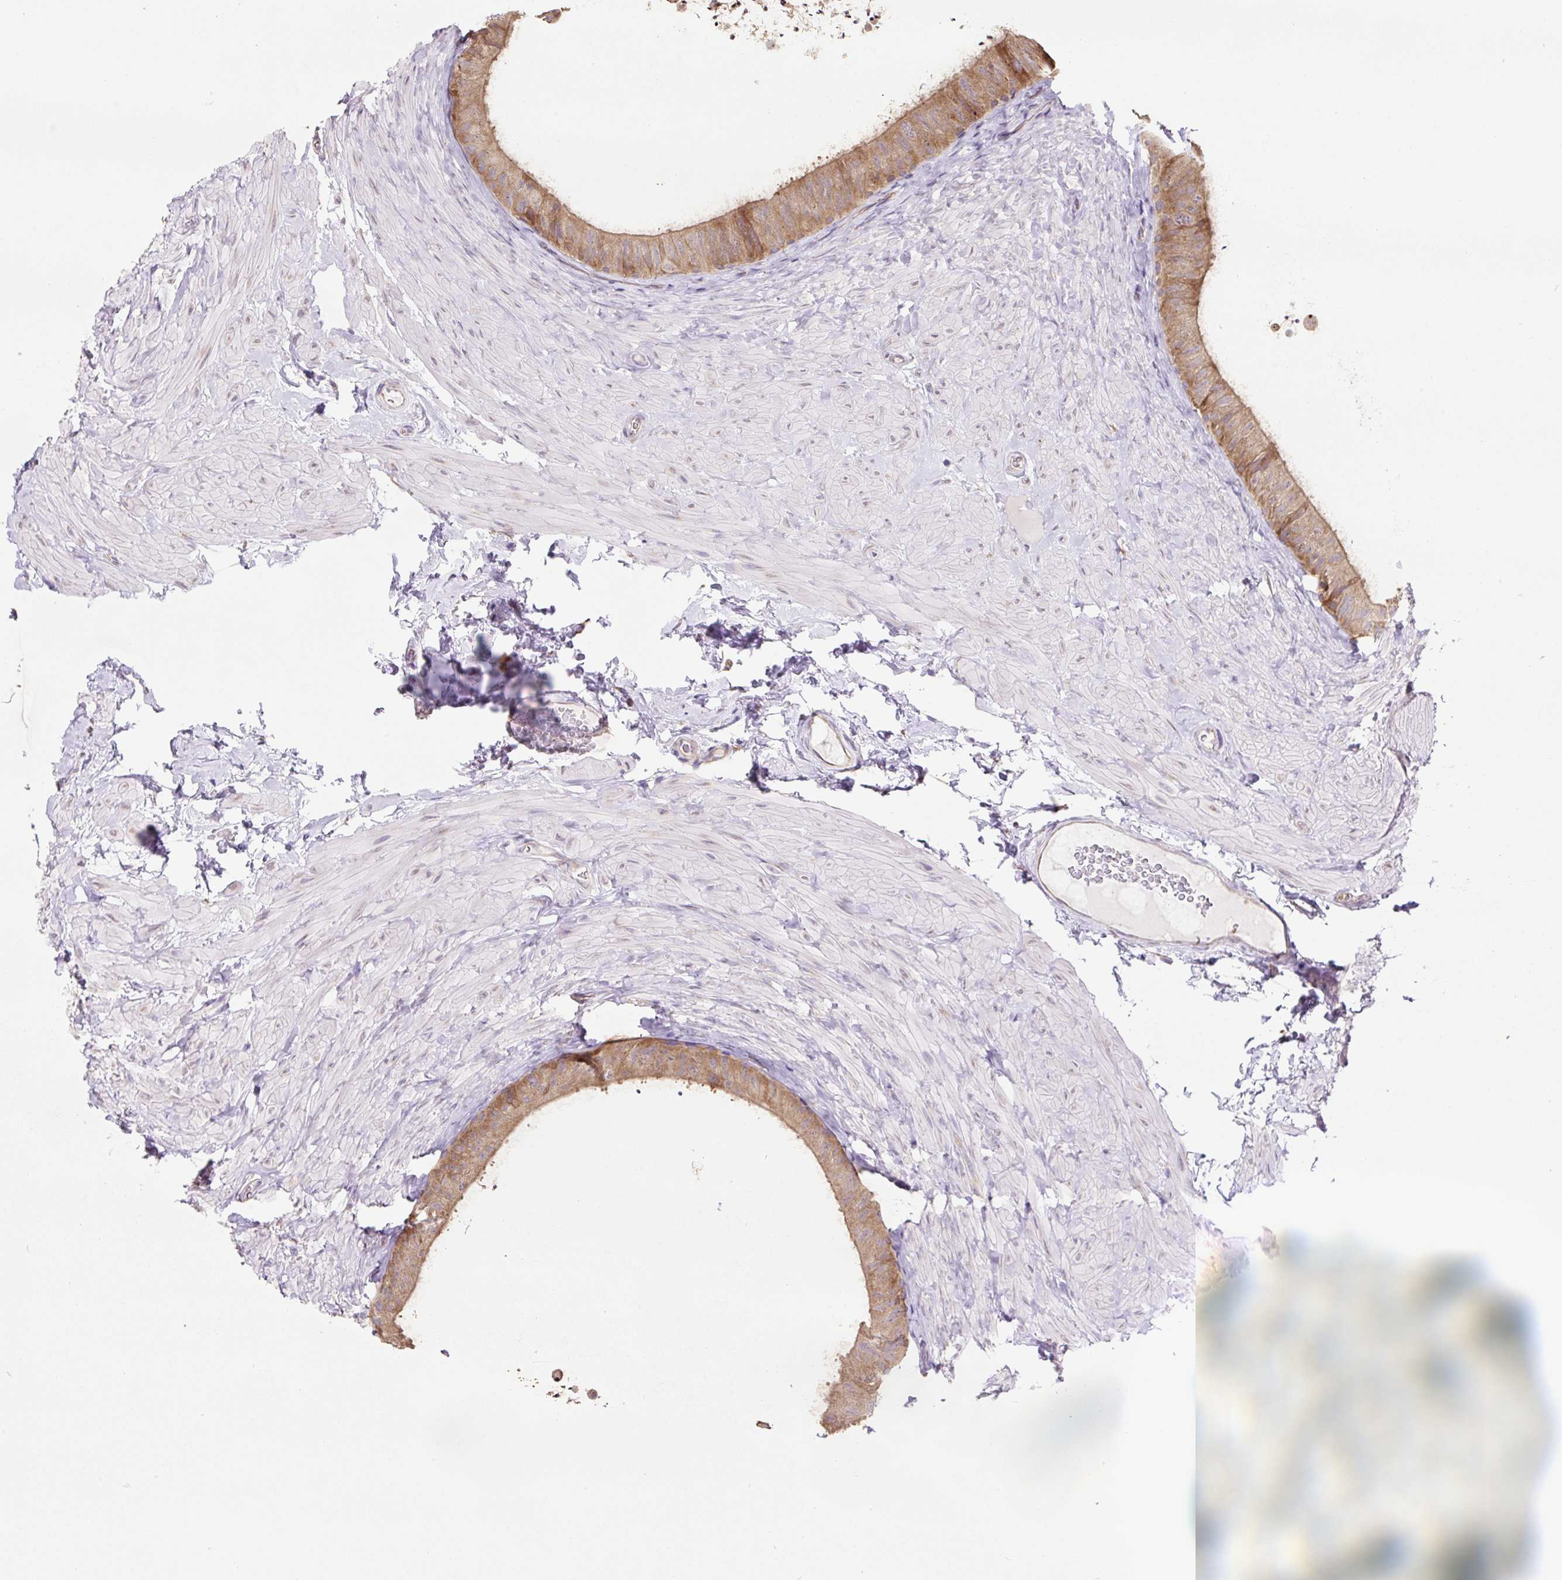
{"staining": {"intensity": "moderate", "quantity": ">75%", "location": "cytoplasmic/membranous"}, "tissue": "epididymis", "cell_type": "Glandular cells", "image_type": "normal", "snomed": [{"axis": "morphology", "description": "Normal tissue, NOS"}, {"axis": "topography", "description": "Epididymis, spermatic cord, NOS"}, {"axis": "topography", "description": "Epididymis"}], "caption": "The micrograph shows staining of normal epididymis, revealing moderate cytoplasmic/membranous protein expression (brown color) within glandular cells.", "gene": "RPS23", "patient": {"sex": "male", "age": 31}}